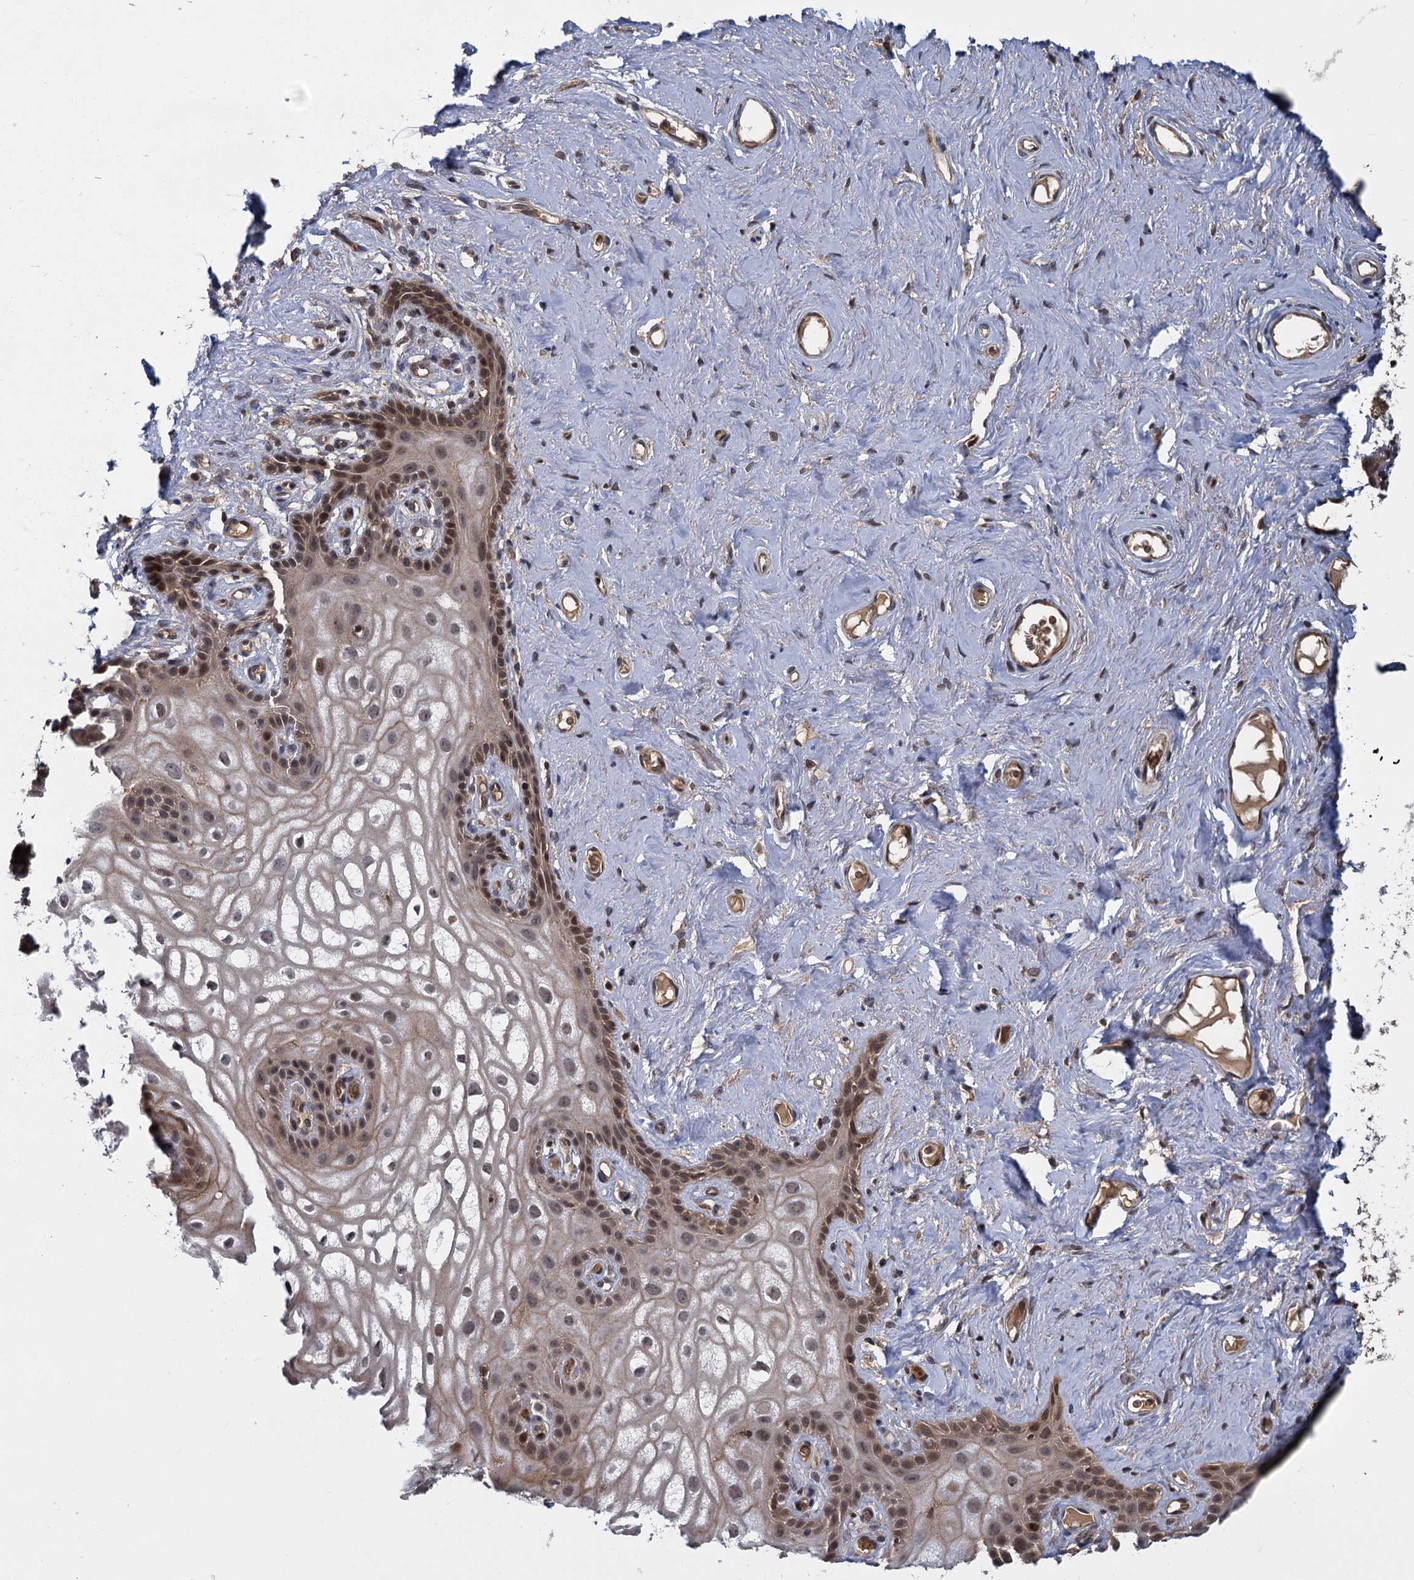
{"staining": {"intensity": "moderate", "quantity": "<25%", "location": "nuclear"}, "tissue": "vagina", "cell_type": "Squamous epithelial cells", "image_type": "normal", "snomed": [{"axis": "morphology", "description": "Normal tissue, NOS"}, {"axis": "topography", "description": "Vagina"}, {"axis": "topography", "description": "Peripheral nerve tissue"}], "caption": "A brown stain shows moderate nuclear expression of a protein in squamous epithelial cells of benign human vagina. (DAB IHC with brightfield microscopy, high magnification).", "gene": "FANCI", "patient": {"sex": "female", "age": 71}}